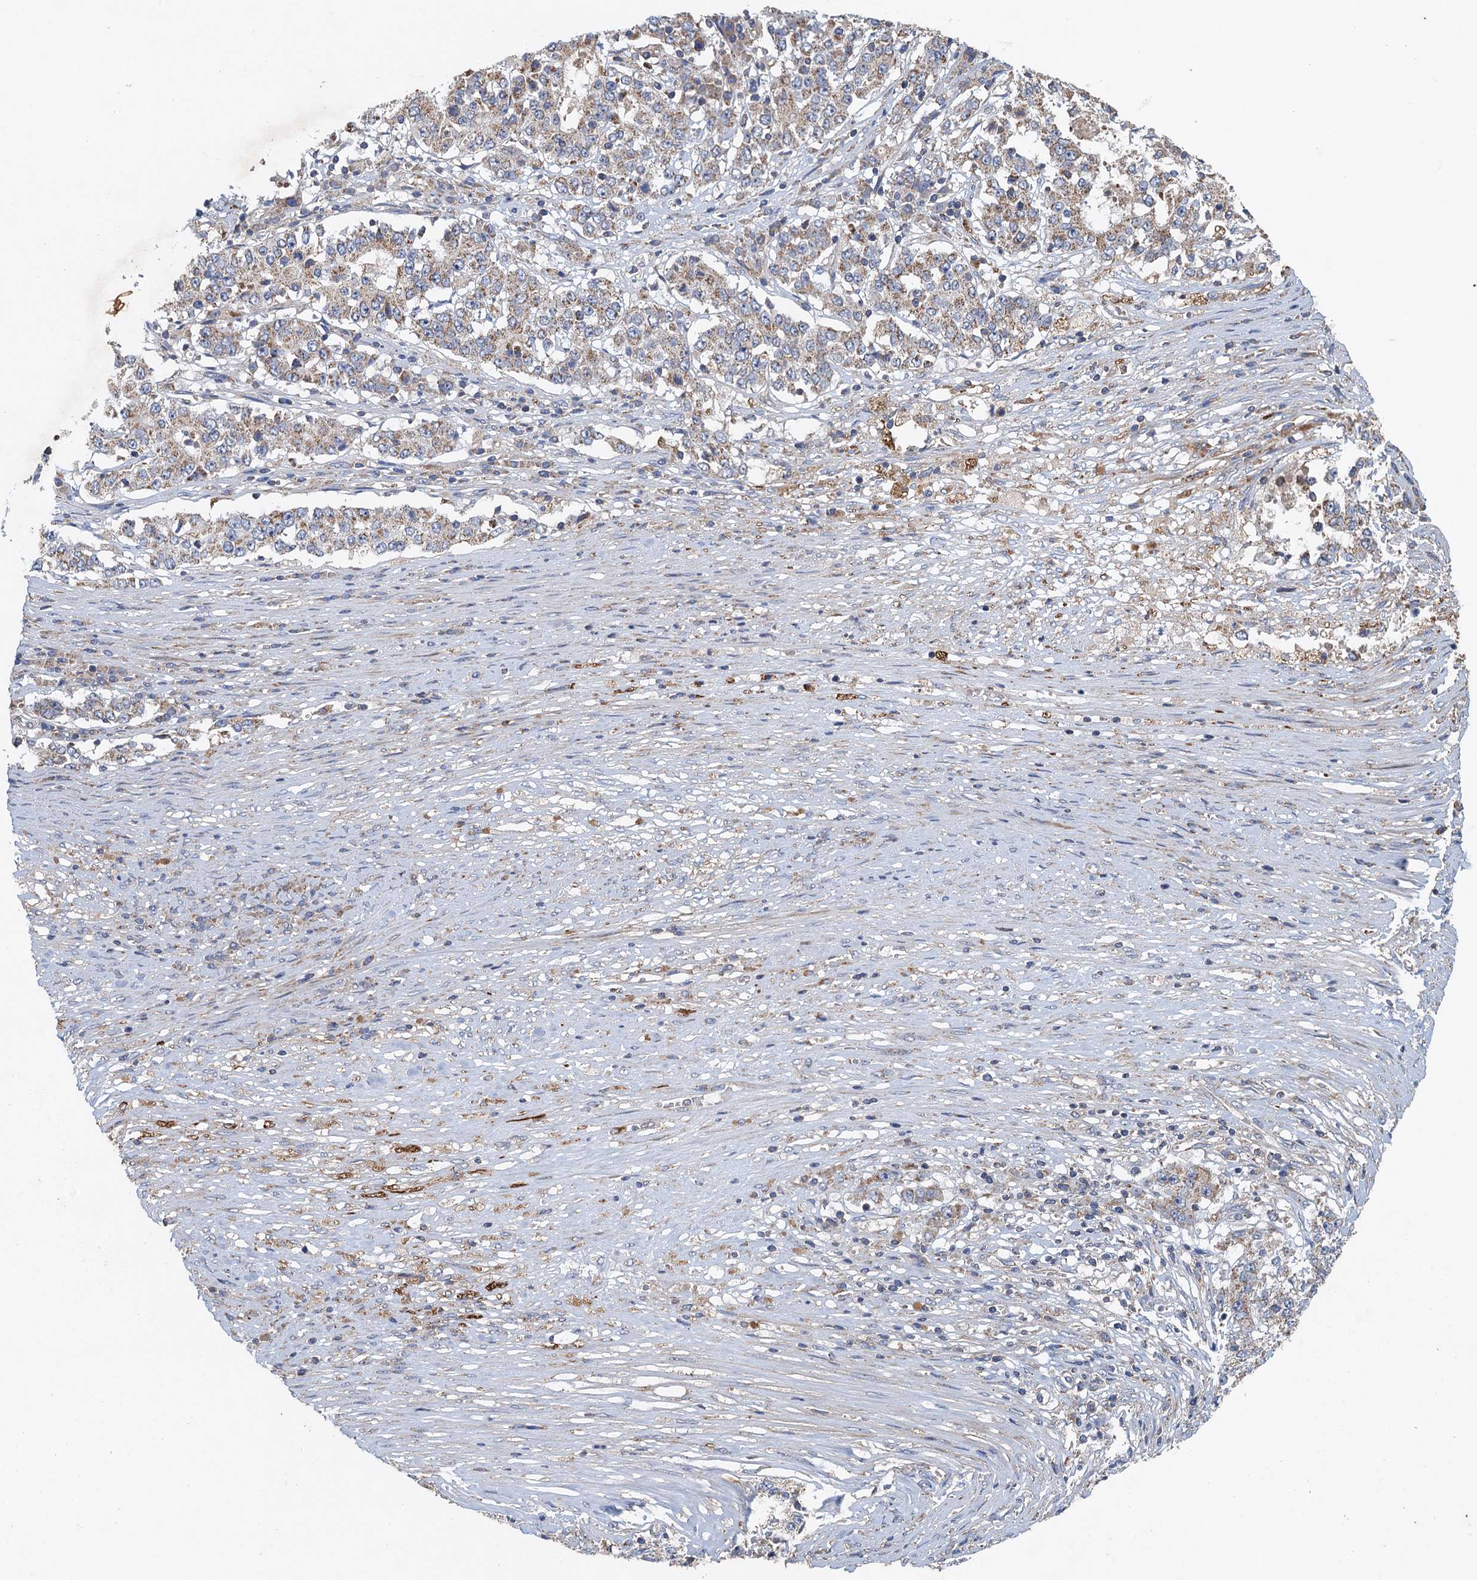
{"staining": {"intensity": "weak", "quantity": ">75%", "location": "cytoplasmic/membranous"}, "tissue": "stomach cancer", "cell_type": "Tumor cells", "image_type": "cancer", "snomed": [{"axis": "morphology", "description": "Adenocarcinoma, NOS"}, {"axis": "topography", "description": "Stomach"}], "caption": "Immunohistochemical staining of human stomach cancer shows weak cytoplasmic/membranous protein expression in about >75% of tumor cells.", "gene": "BCS1L", "patient": {"sex": "male", "age": 59}}